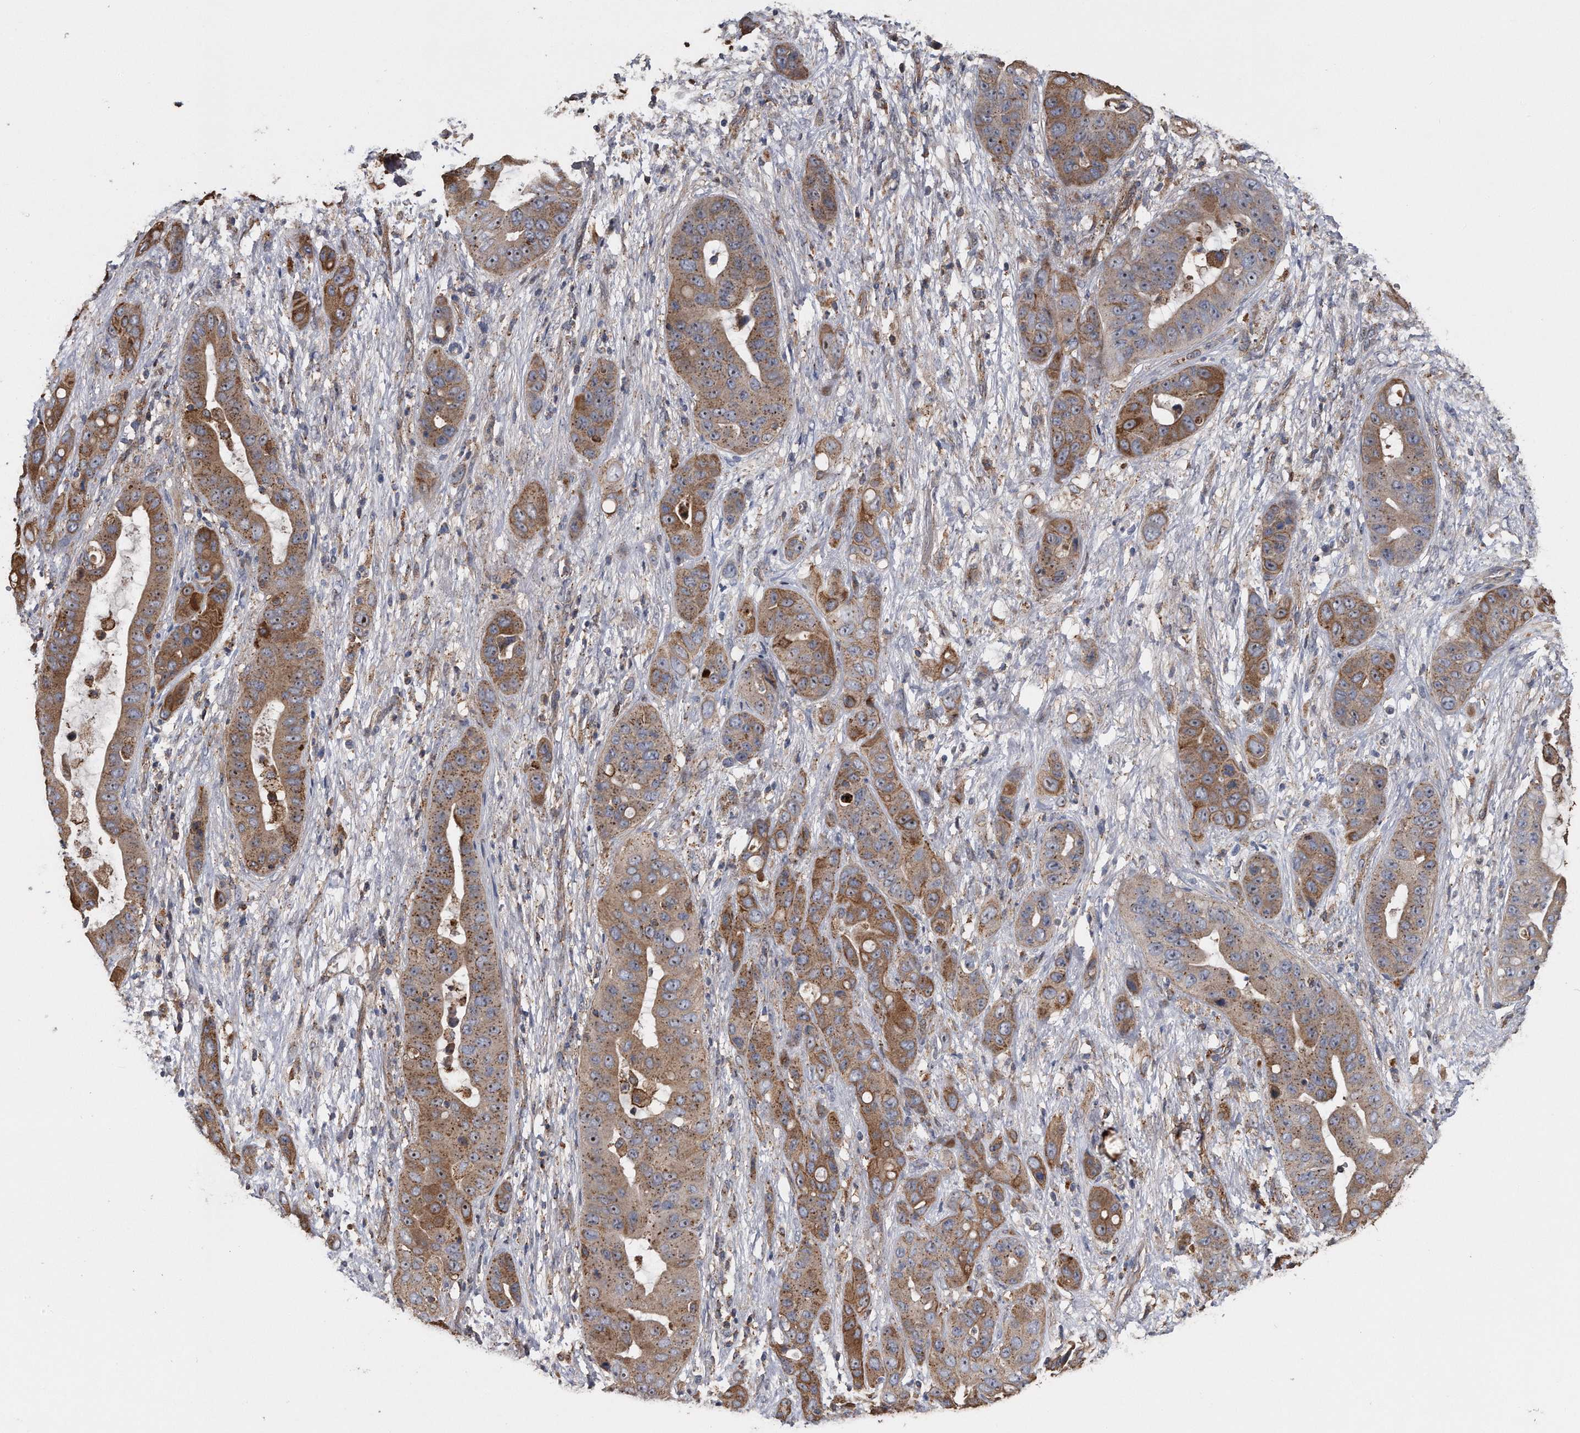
{"staining": {"intensity": "moderate", "quantity": ">75%", "location": "cytoplasmic/membranous,nuclear"}, "tissue": "liver cancer", "cell_type": "Tumor cells", "image_type": "cancer", "snomed": [{"axis": "morphology", "description": "Cholangiocarcinoma"}, {"axis": "topography", "description": "Liver"}], "caption": "This histopathology image shows IHC staining of liver cancer (cholangiocarcinoma), with medium moderate cytoplasmic/membranous and nuclear expression in approximately >75% of tumor cells.", "gene": "KCND3", "patient": {"sex": "female", "age": 52}}